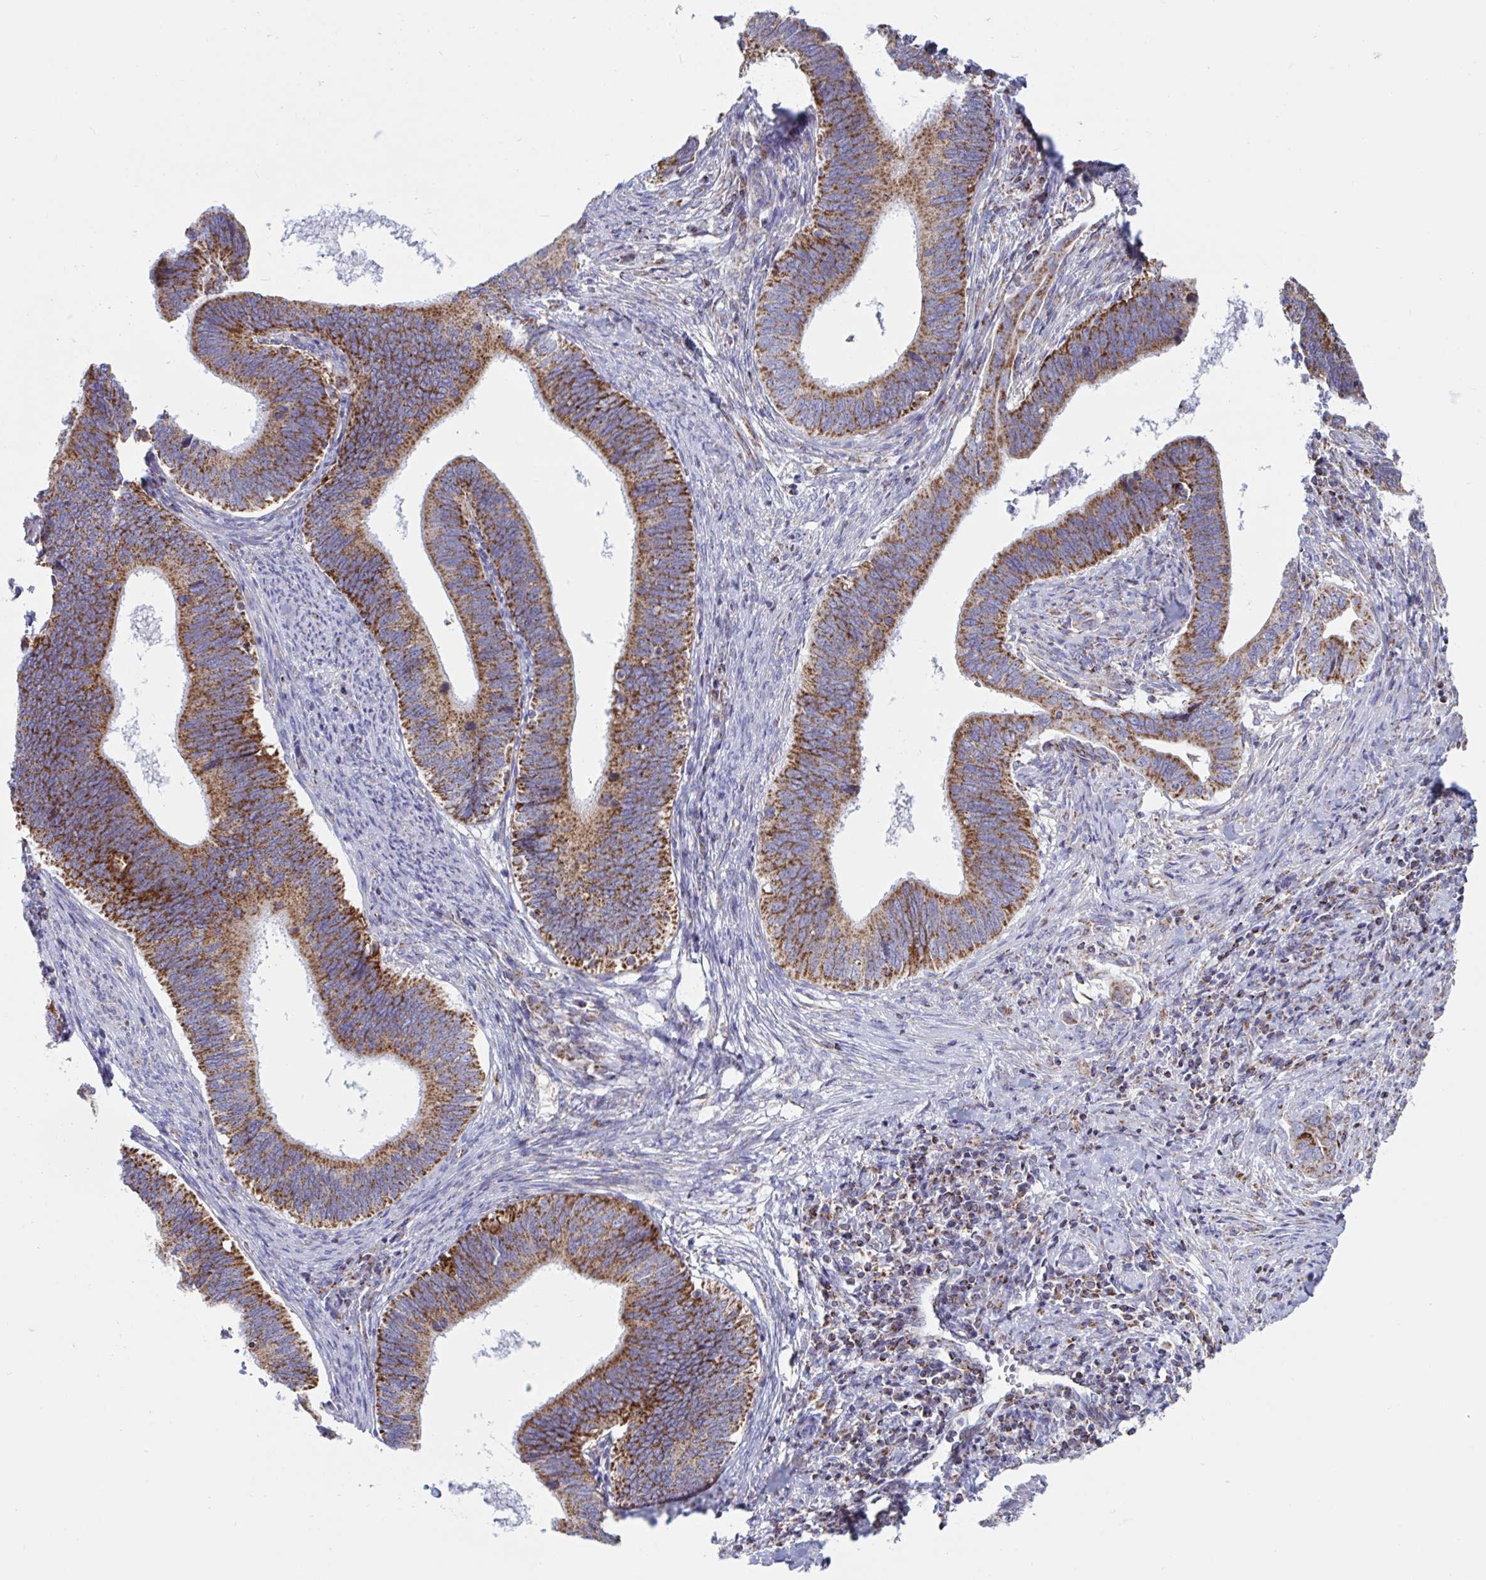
{"staining": {"intensity": "moderate", "quantity": ">75%", "location": "cytoplasmic/membranous"}, "tissue": "cervical cancer", "cell_type": "Tumor cells", "image_type": "cancer", "snomed": [{"axis": "morphology", "description": "Adenocarcinoma, NOS"}, {"axis": "topography", "description": "Cervix"}], "caption": "Brown immunohistochemical staining in adenocarcinoma (cervical) displays moderate cytoplasmic/membranous positivity in about >75% of tumor cells.", "gene": "HSPE1", "patient": {"sex": "female", "age": 42}}